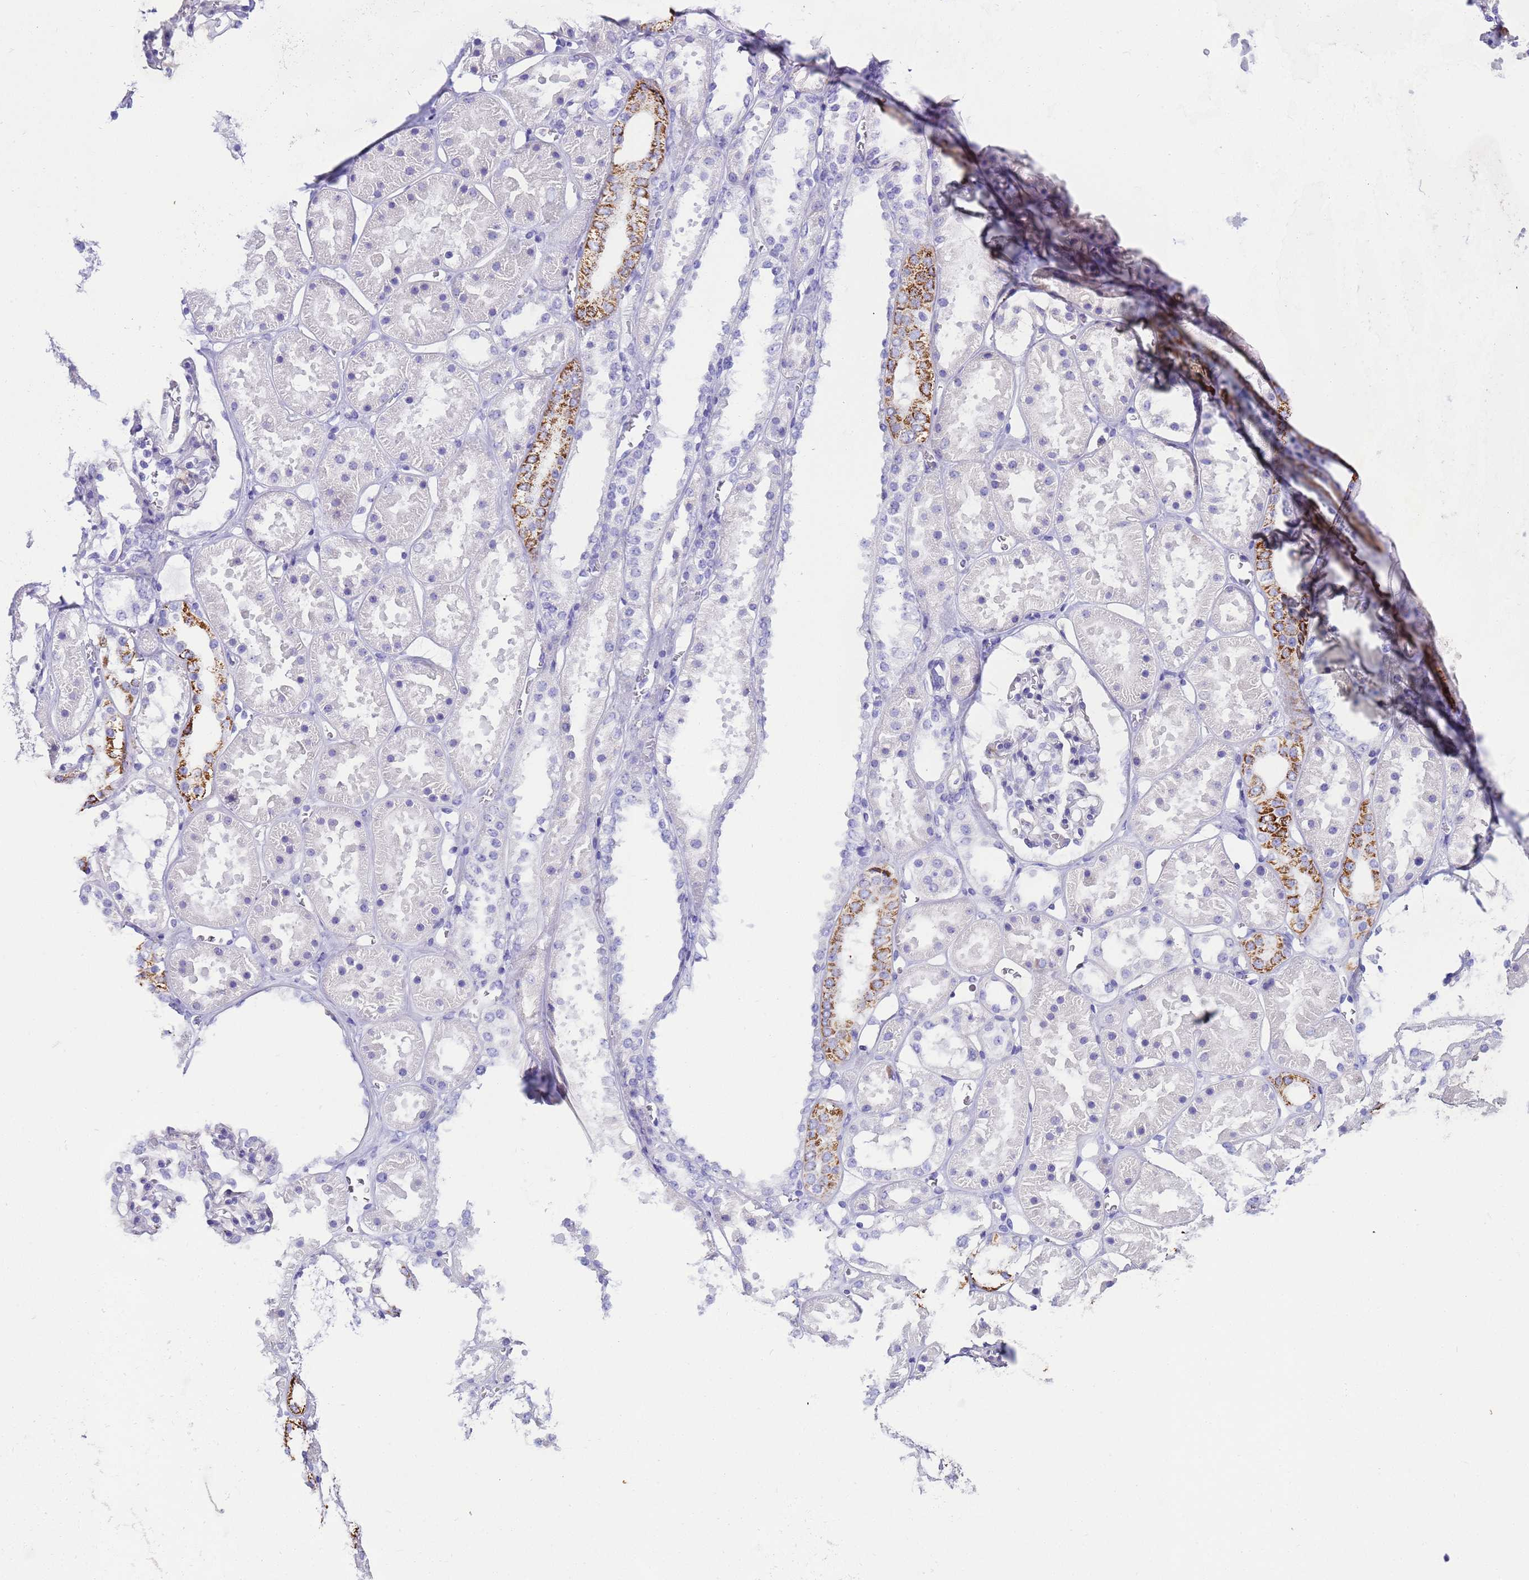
{"staining": {"intensity": "negative", "quantity": "none", "location": "none"}, "tissue": "kidney", "cell_type": "Cells in glomeruli", "image_type": "normal", "snomed": [{"axis": "morphology", "description": "Normal tissue, NOS"}, {"axis": "topography", "description": "Kidney"}], "caption": "Micrograph shows no protein positivity in cells in glomeruli of benign kidney.", "gene": "RIPPLY2", "patient": {"sex": "female", "age": 41}}